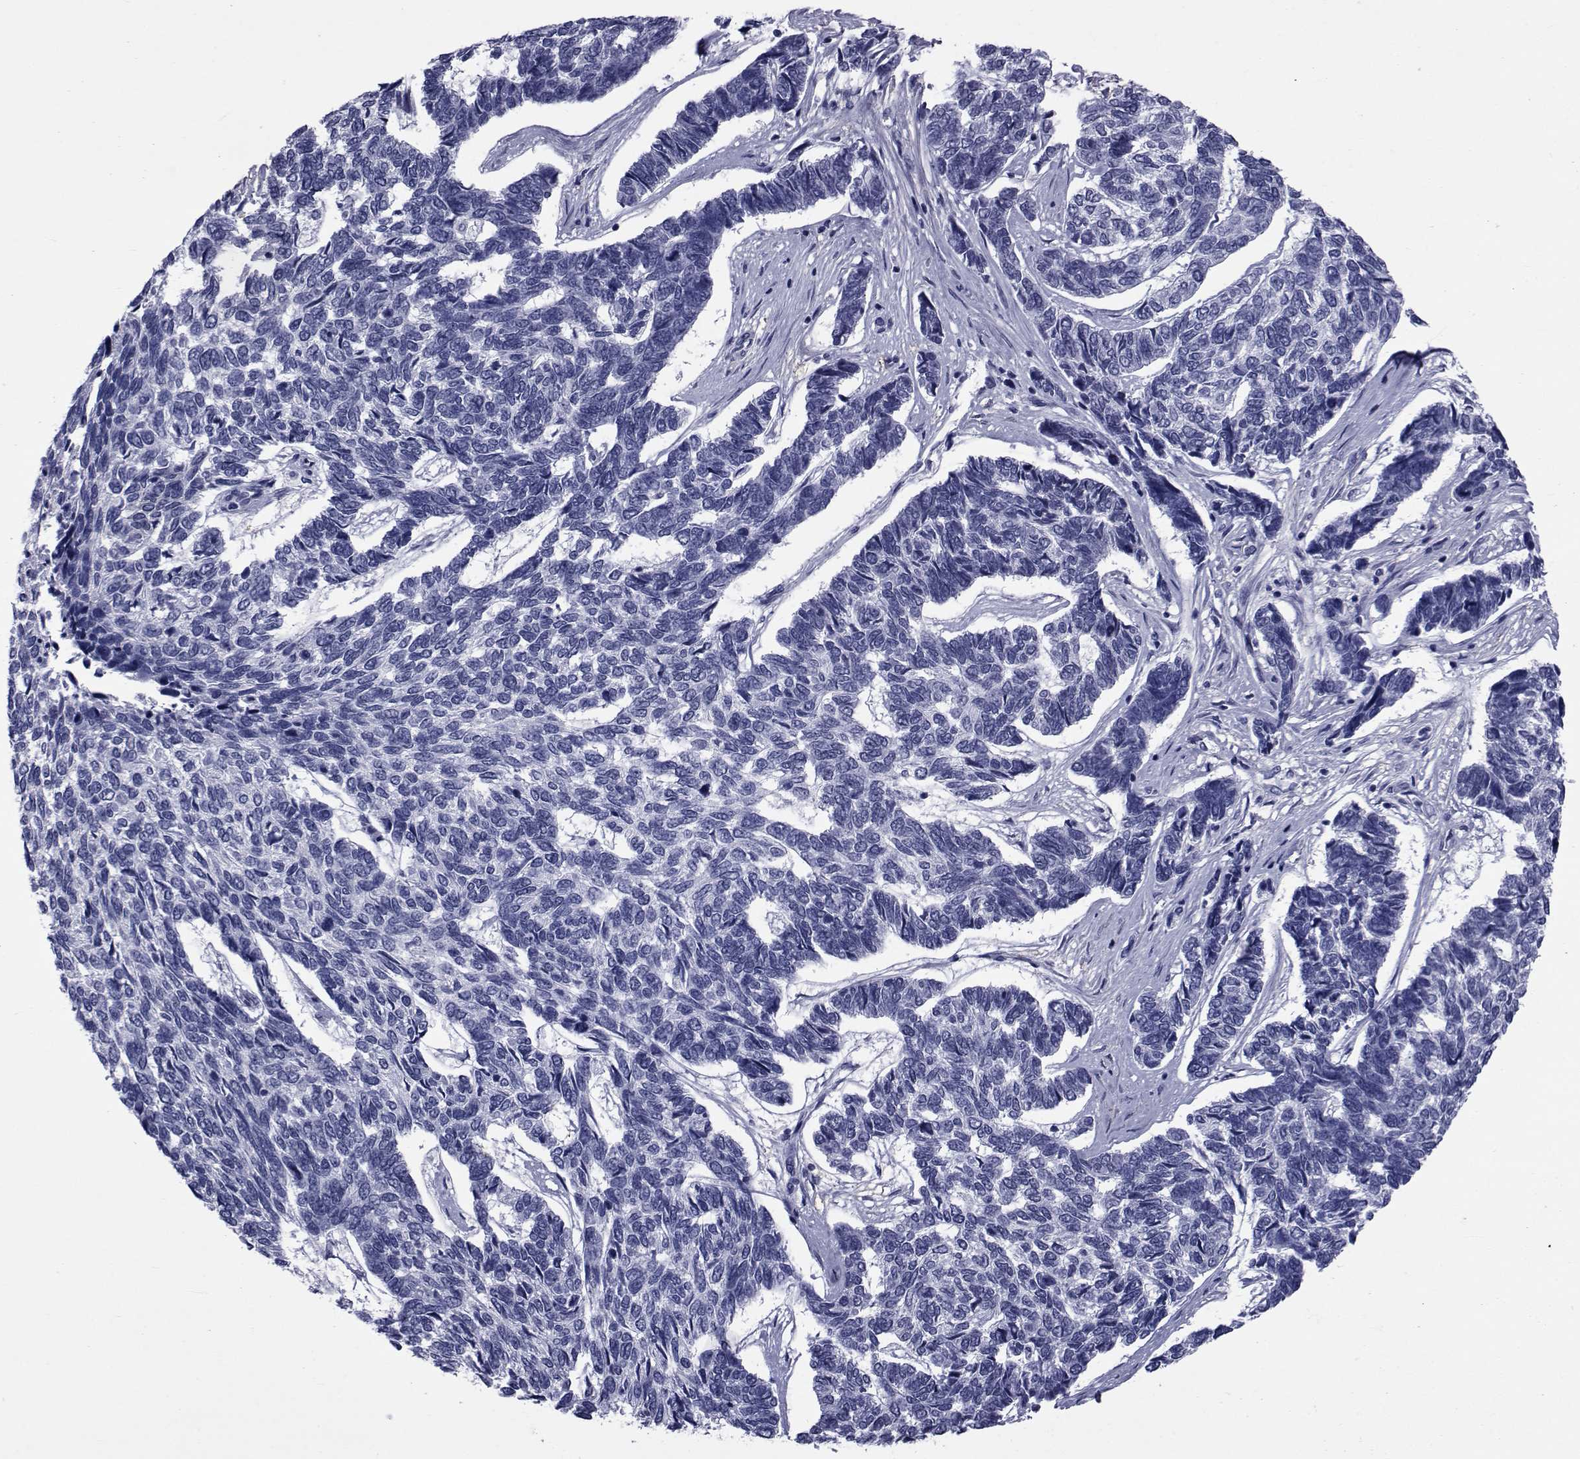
{"staining": {"intensity": "negative", "quantity": "none", "location": "none"}, "tissue": "skin cancer", "cell_type": "Tumor cells", "image_type": "cancer", "snomed": [{"axis": "morphology", "description": "Basal cell carcinoma"}, {"axis": "topography", "description": "Skin"}], "caption": "Immunohistochemistry micrograph of human skin basal cell carcinoma stained for a protein (brown), which demonstrates no staining in tumor cells. Brightfield microscopy of IHC stained with DAB (brown) and hematoxylin (blue), captured at high magnification.", "gene": "GKAP1", "patient": {"sex": "female", "age": 65}}